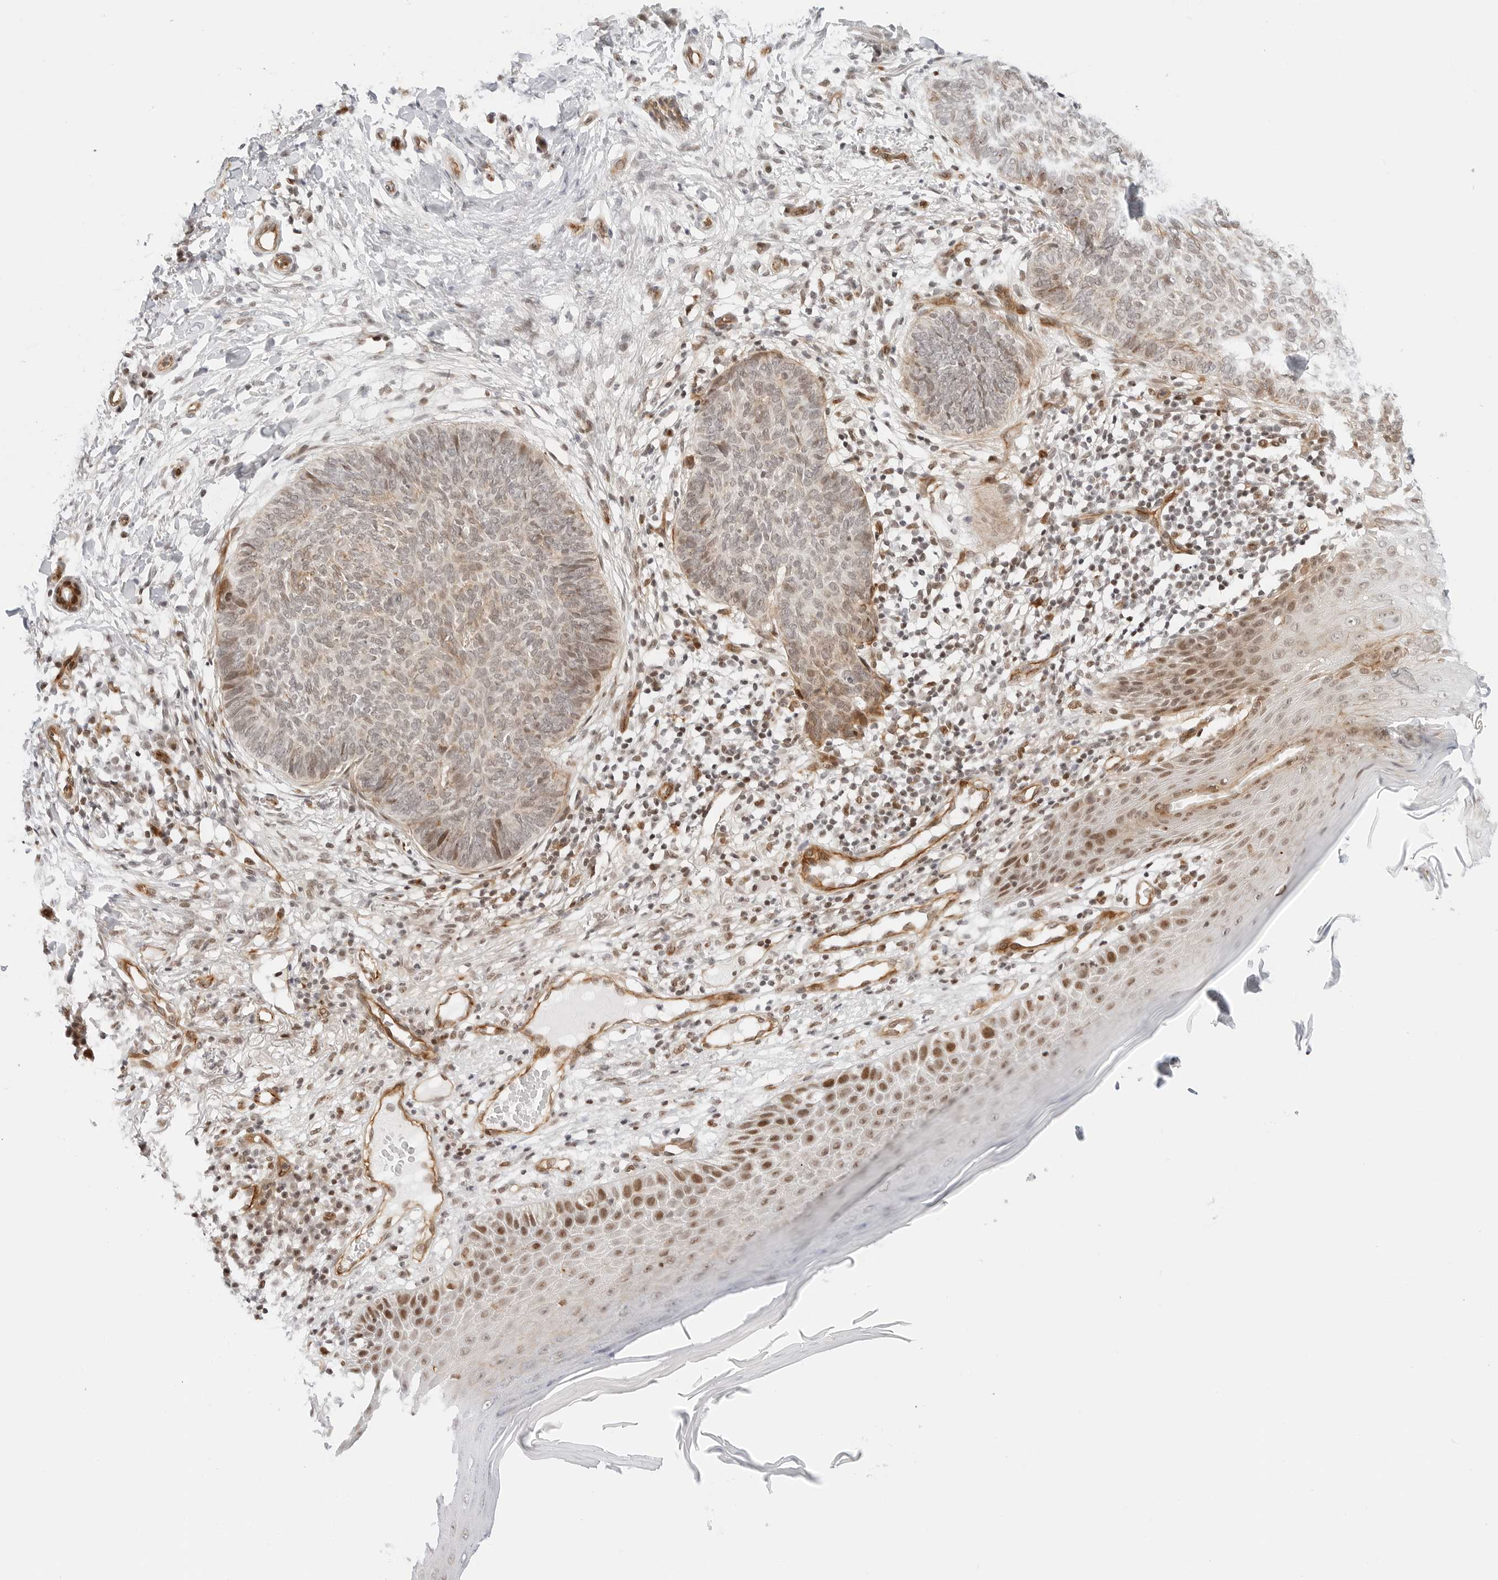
{"staining": {"intensity": "moderate", "quantity": "<25%", "location": "nuclear"}, "tissue": "skin cancer", "cell_type": "Tumor cells", "image_type": "cancer", "snomed": [{"axis": "morphology", "description": "Normal tissue, NOS"}, {"axis": "morphology", "description": "Basal cell carcinoma"}, {"axis": "topography", "description": "Skin"}], "caption": "IHC staining of skin basal cell carcinoma, which demonstrates low levels of moderate nuclear expression in approximately <25% of tumor cells indicating moderate nuclear protein positivity. The staining was performed using DAB (3,3'-diaminobenzidine) (brown) for protein detection and nuclei were counterstained in hematoxylin (blue).", "gene": "ZNF613", "patient": {"sex": "male", "age": 50}}